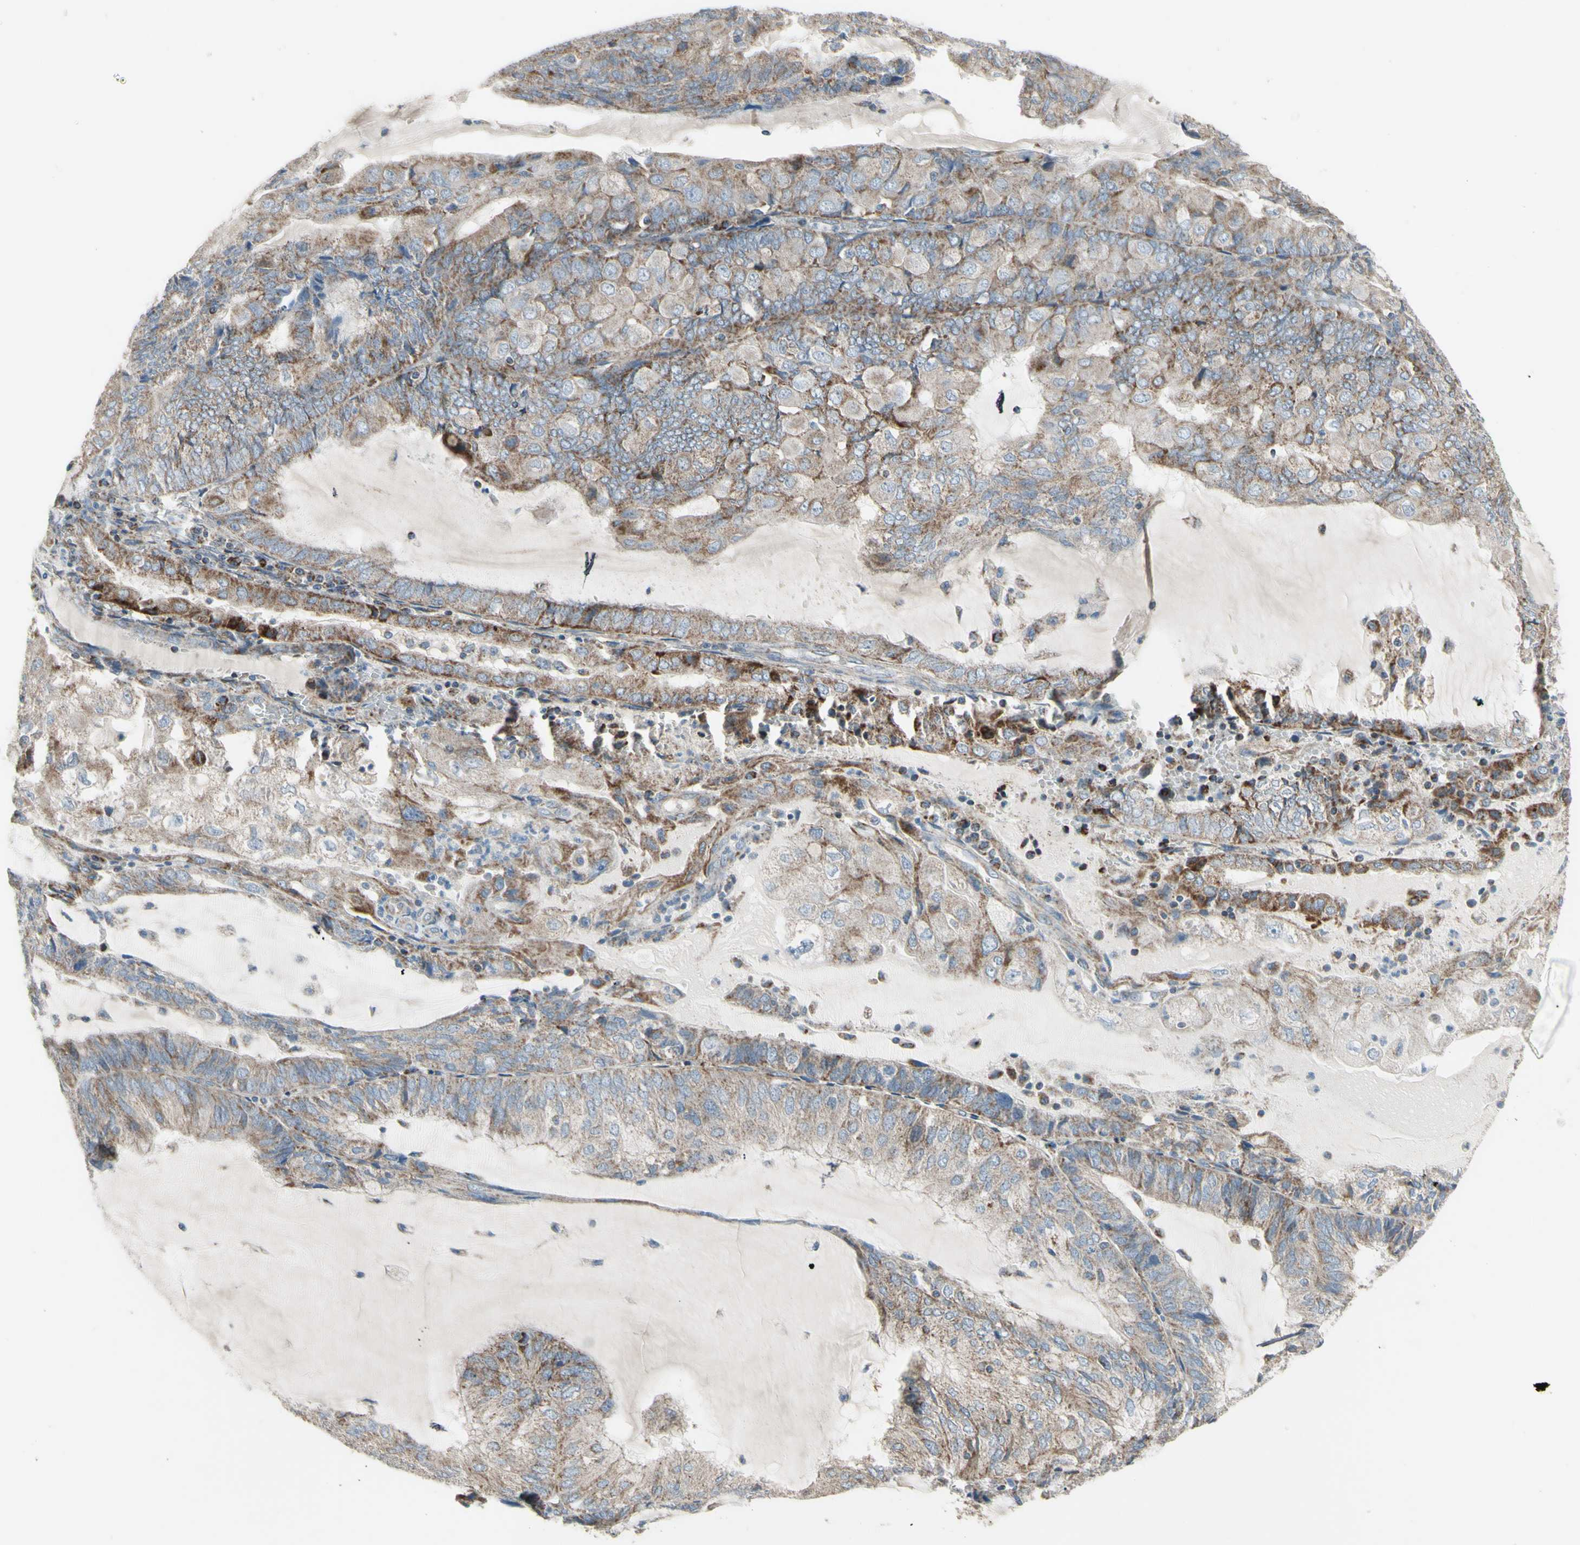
{"staining": {"intensity": "weak", "quantity": ">75%", "location": "cytoplasmic/membranous"}, "tissue": "endometrial cancer", "cell_type": "Tumor cells", "image_type": "cancer", "snomed": [{"axis": "morphology", "description": "Adenocarcinoma, NOS"}, {"axis": "topography", "description": "Endometrium"}], "caption": "There is low levels of weak cytoplasmic/membranous positivity in tumor cells of endometrial adenocarcinoma, as demonstrated by immunohistochemical staining (brown color).", "gene": "FAM171B", "patient": {"sex": "female", "age": 81}}